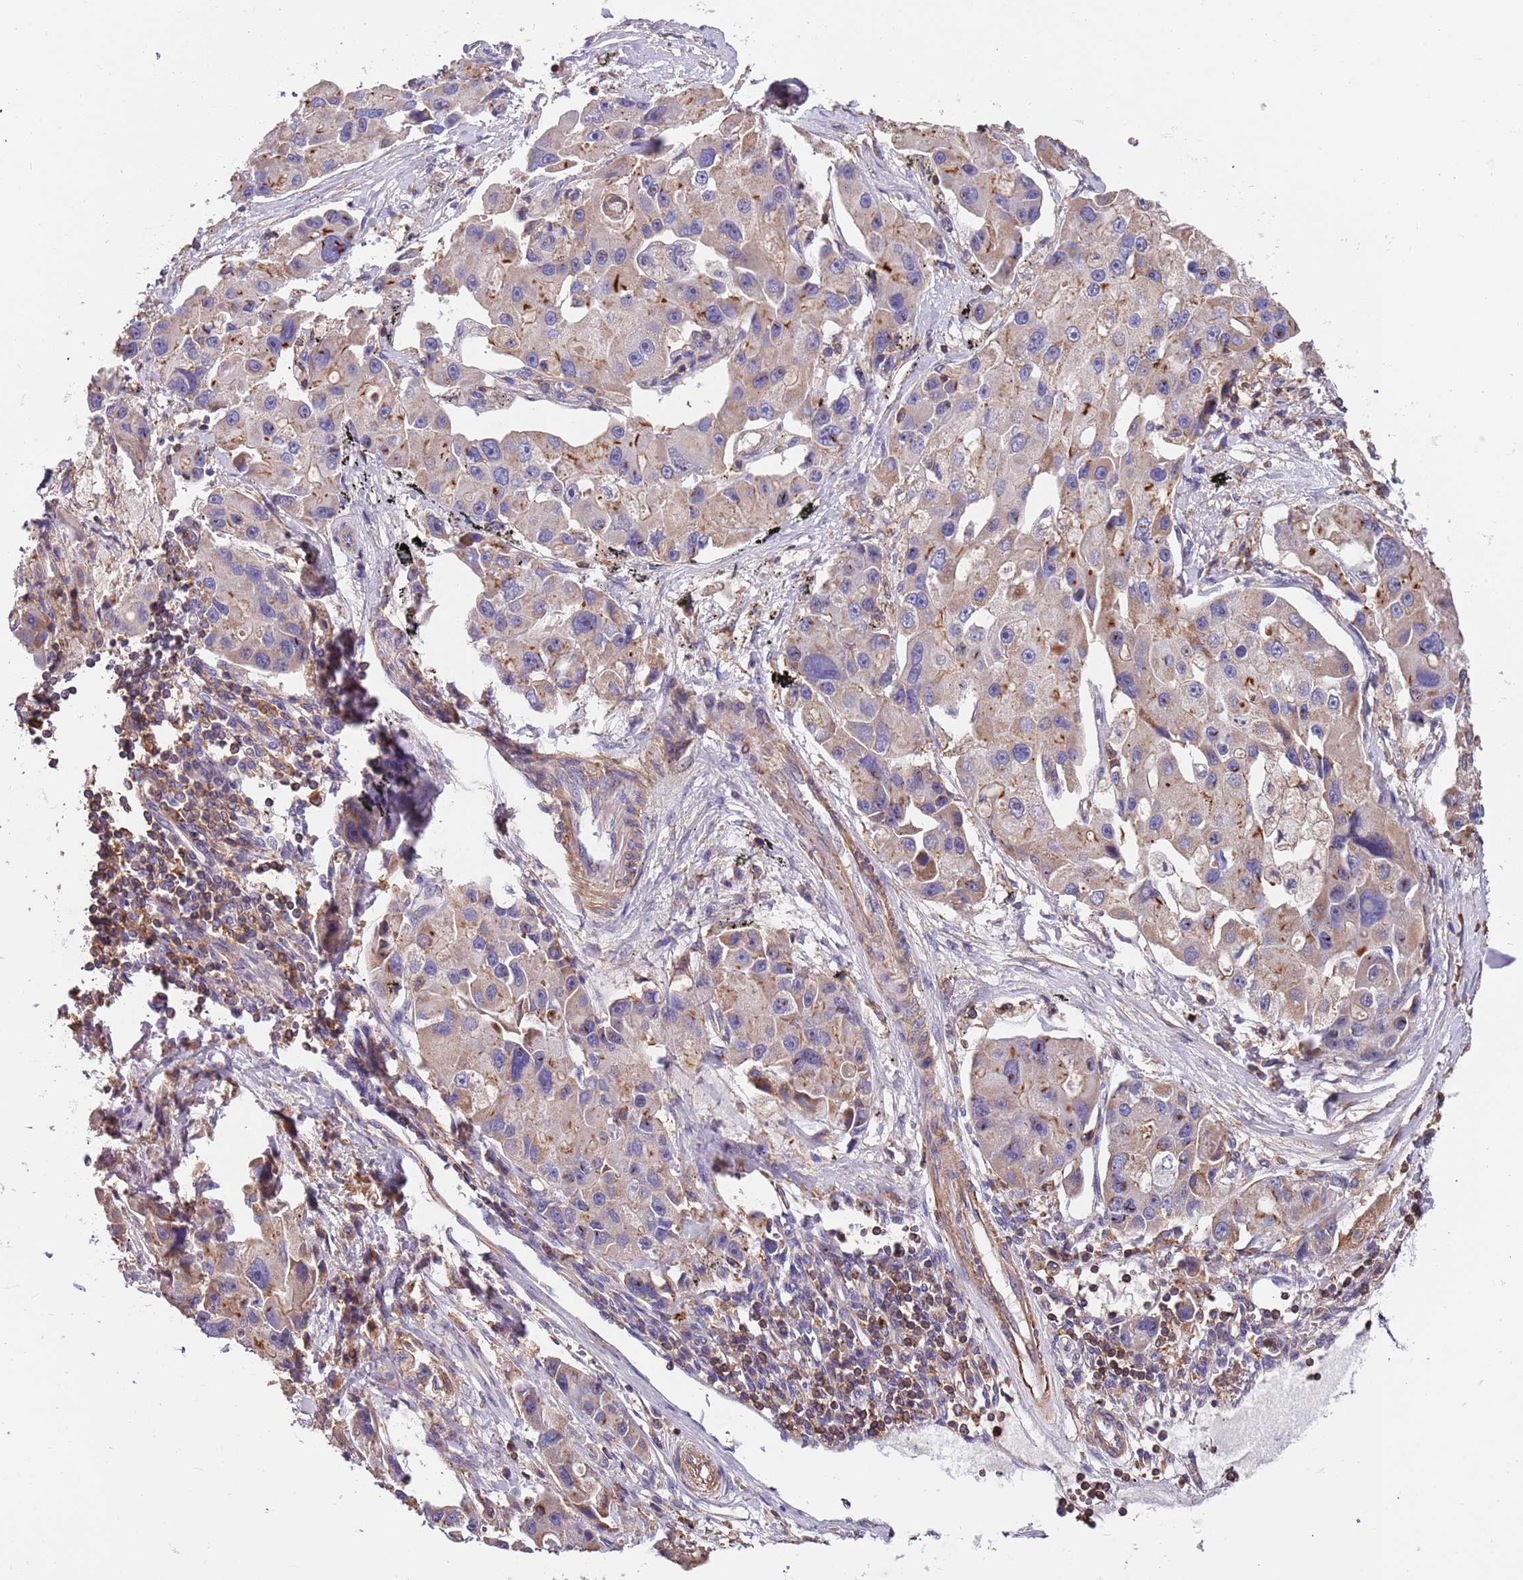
{"staining": {"intensity": "weak", "quantity": "<25%", "location": "cytoplasmic/membranous"}, "tissue": "lung cancer", "cell_type": "Tumor cells", "image_type": "cancer", "snomed": [{"axis": "morphology", "description": "Adenocarcinoma, NOS"}, {"axis": "topography", "description": "Lung"}], "caption": "Histopathology image shows no protein expression in tumor cells of lung adenocarcinoma tissue.", "gene": "SYT4", "patient": {"sex": "female", "age": 54}}